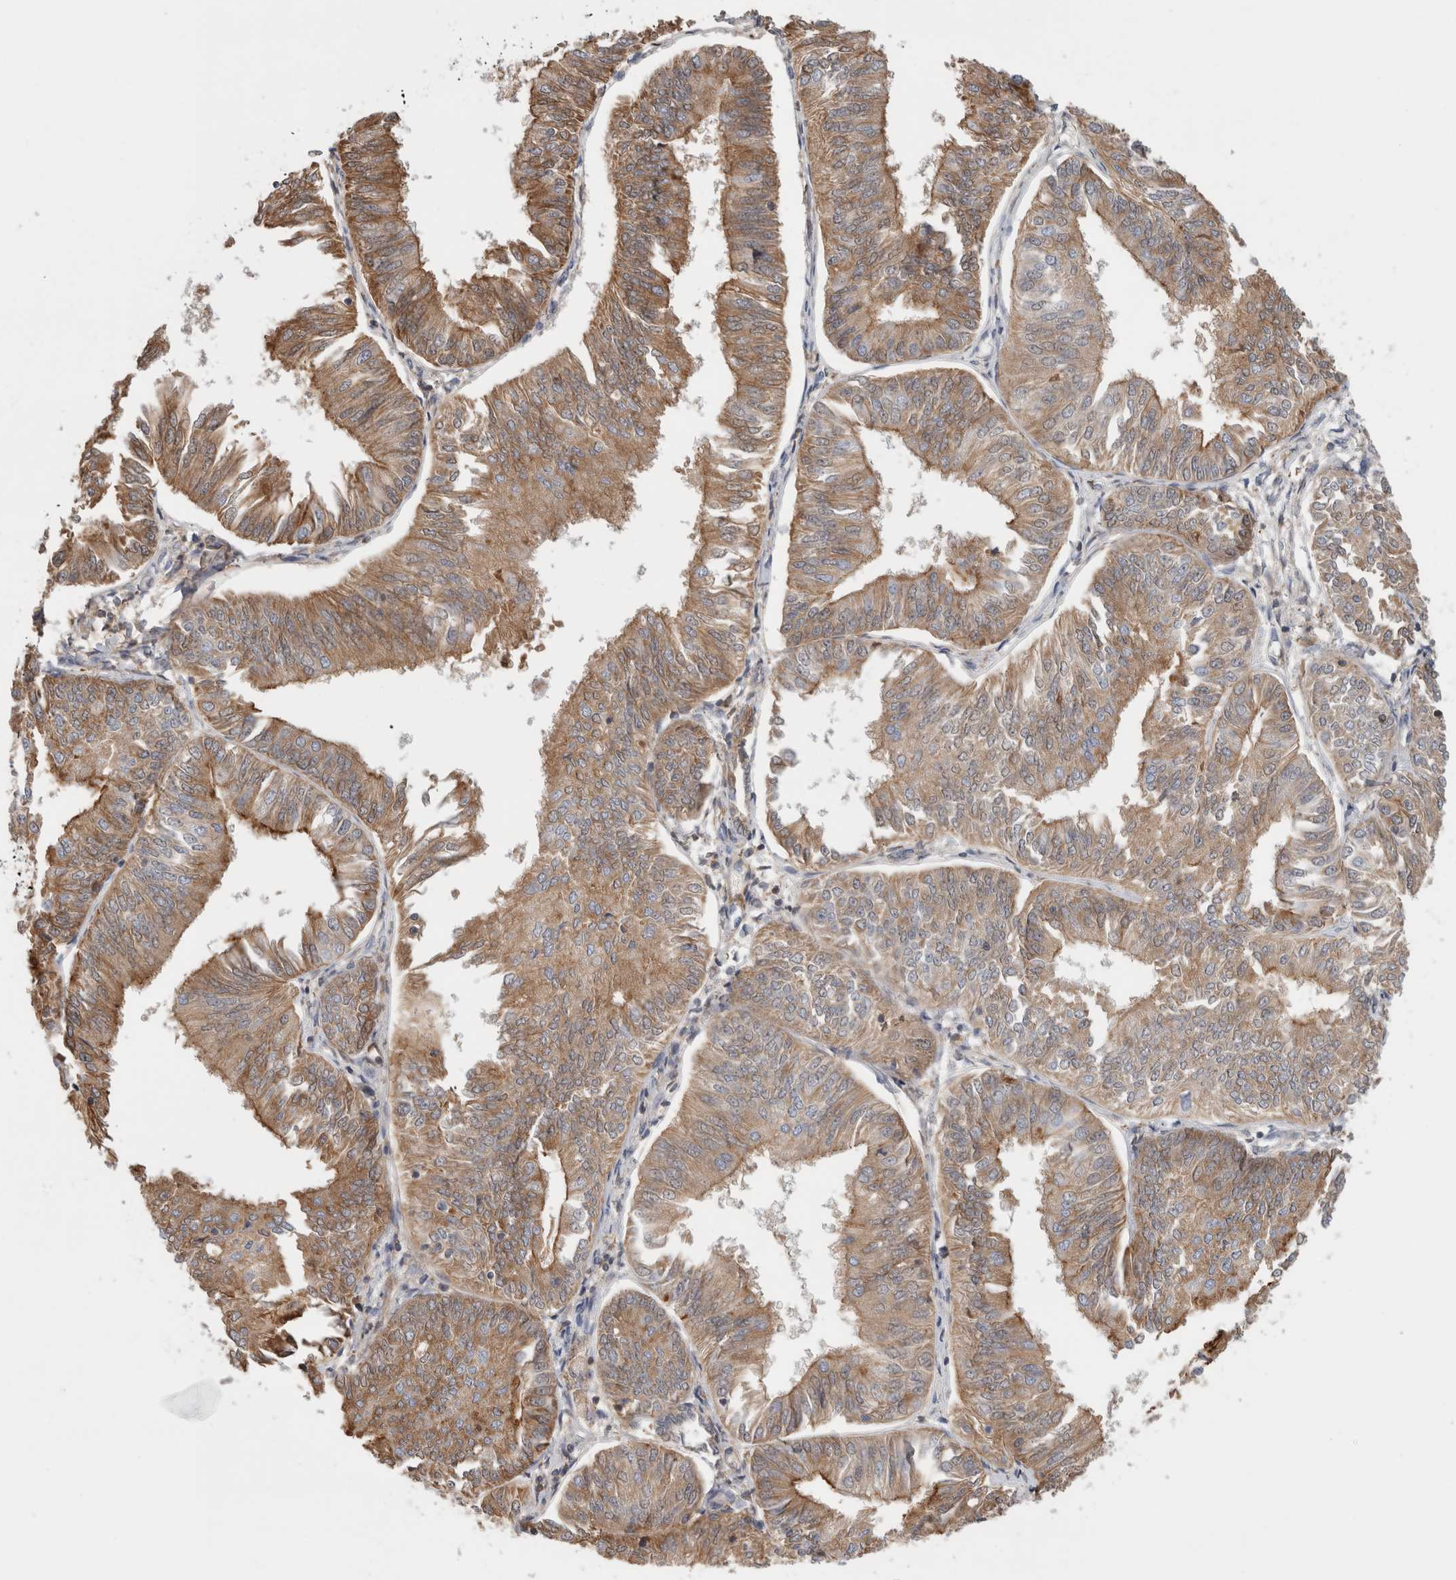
{"staining": {"intensity": "moderate", "quantity": ">75%", "location": "cytoplasmic/membranous"}, "tissue": "endometrial cancer", "cell_type": "Tumor cells", "image_type": "cancer", "snomed": [{"axis": "morphology", "description": "Adenocarcinoma, NOS"}, {"axis": "topography", "description": "Endometrium"}], "caption": "Brown immunohistochemical staining in adenocarcinoma (endometrial) demonstrates moderate cytoplasmic/membranous expression in about >75% of tumor cells.", "gene": "CFI", "patient": {"sex": "female", "age": 58}}